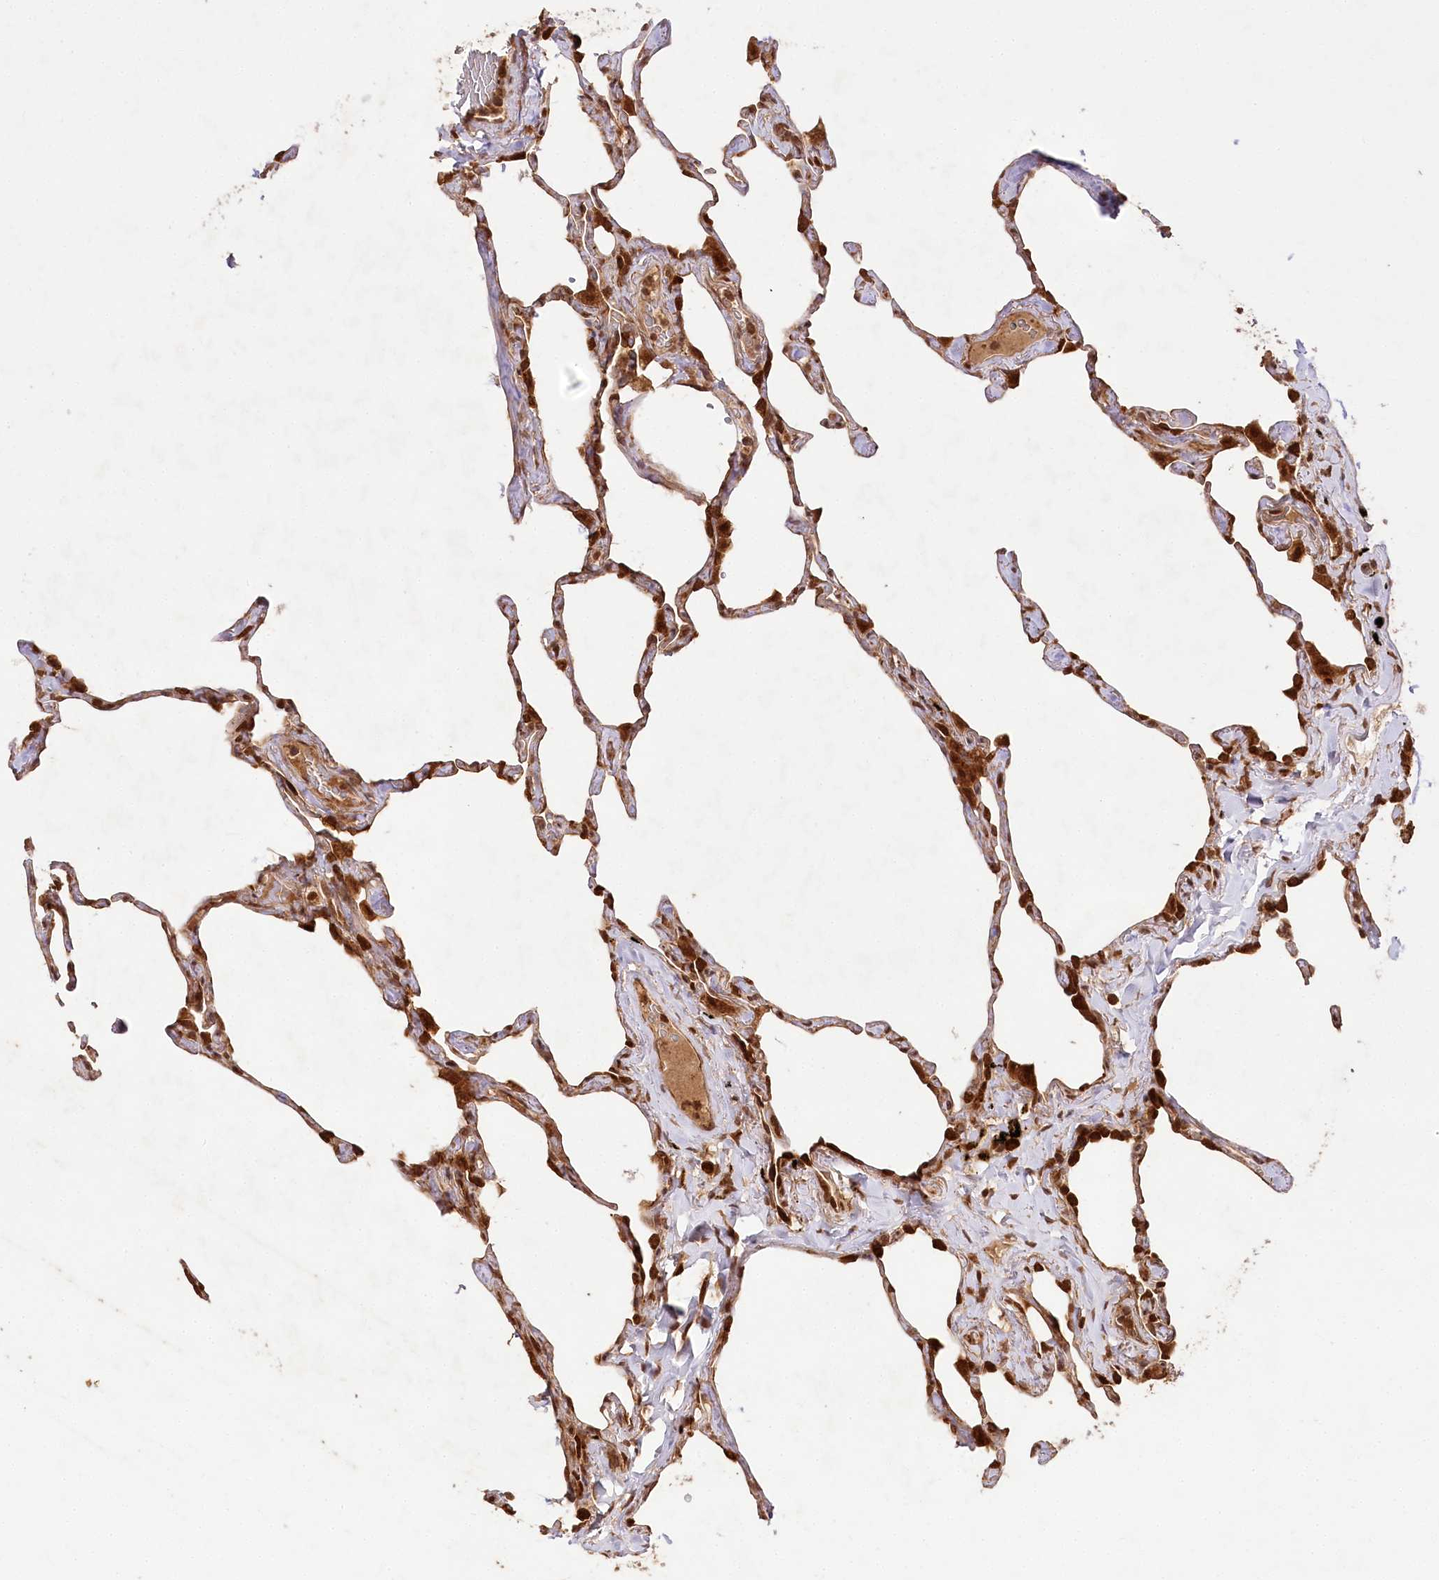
{"staining": {"intensity": "strong", "quantity": ">75%", "location": "cytoplasmic/membranous,nuclear"}, "tissue": "lung", "cell_type": "Alveolar cells", "image_type": "normal", "snomed": [{"axis": "morphology", "description": "Normal tissue, NOS"}, {"axis": "topography", "description": "Lung"}], "caption": "High-power microscopy captured an IHC micrograph of normal lung, revealing strong cytoplasmic/membranous,nuclear positivity in approximately >75% of alveolar cells. (Brightfield microscopy of DAB IHC at high magnification).", "gene": "ULK2", "patient": {"sex": "male", "age": 65}}